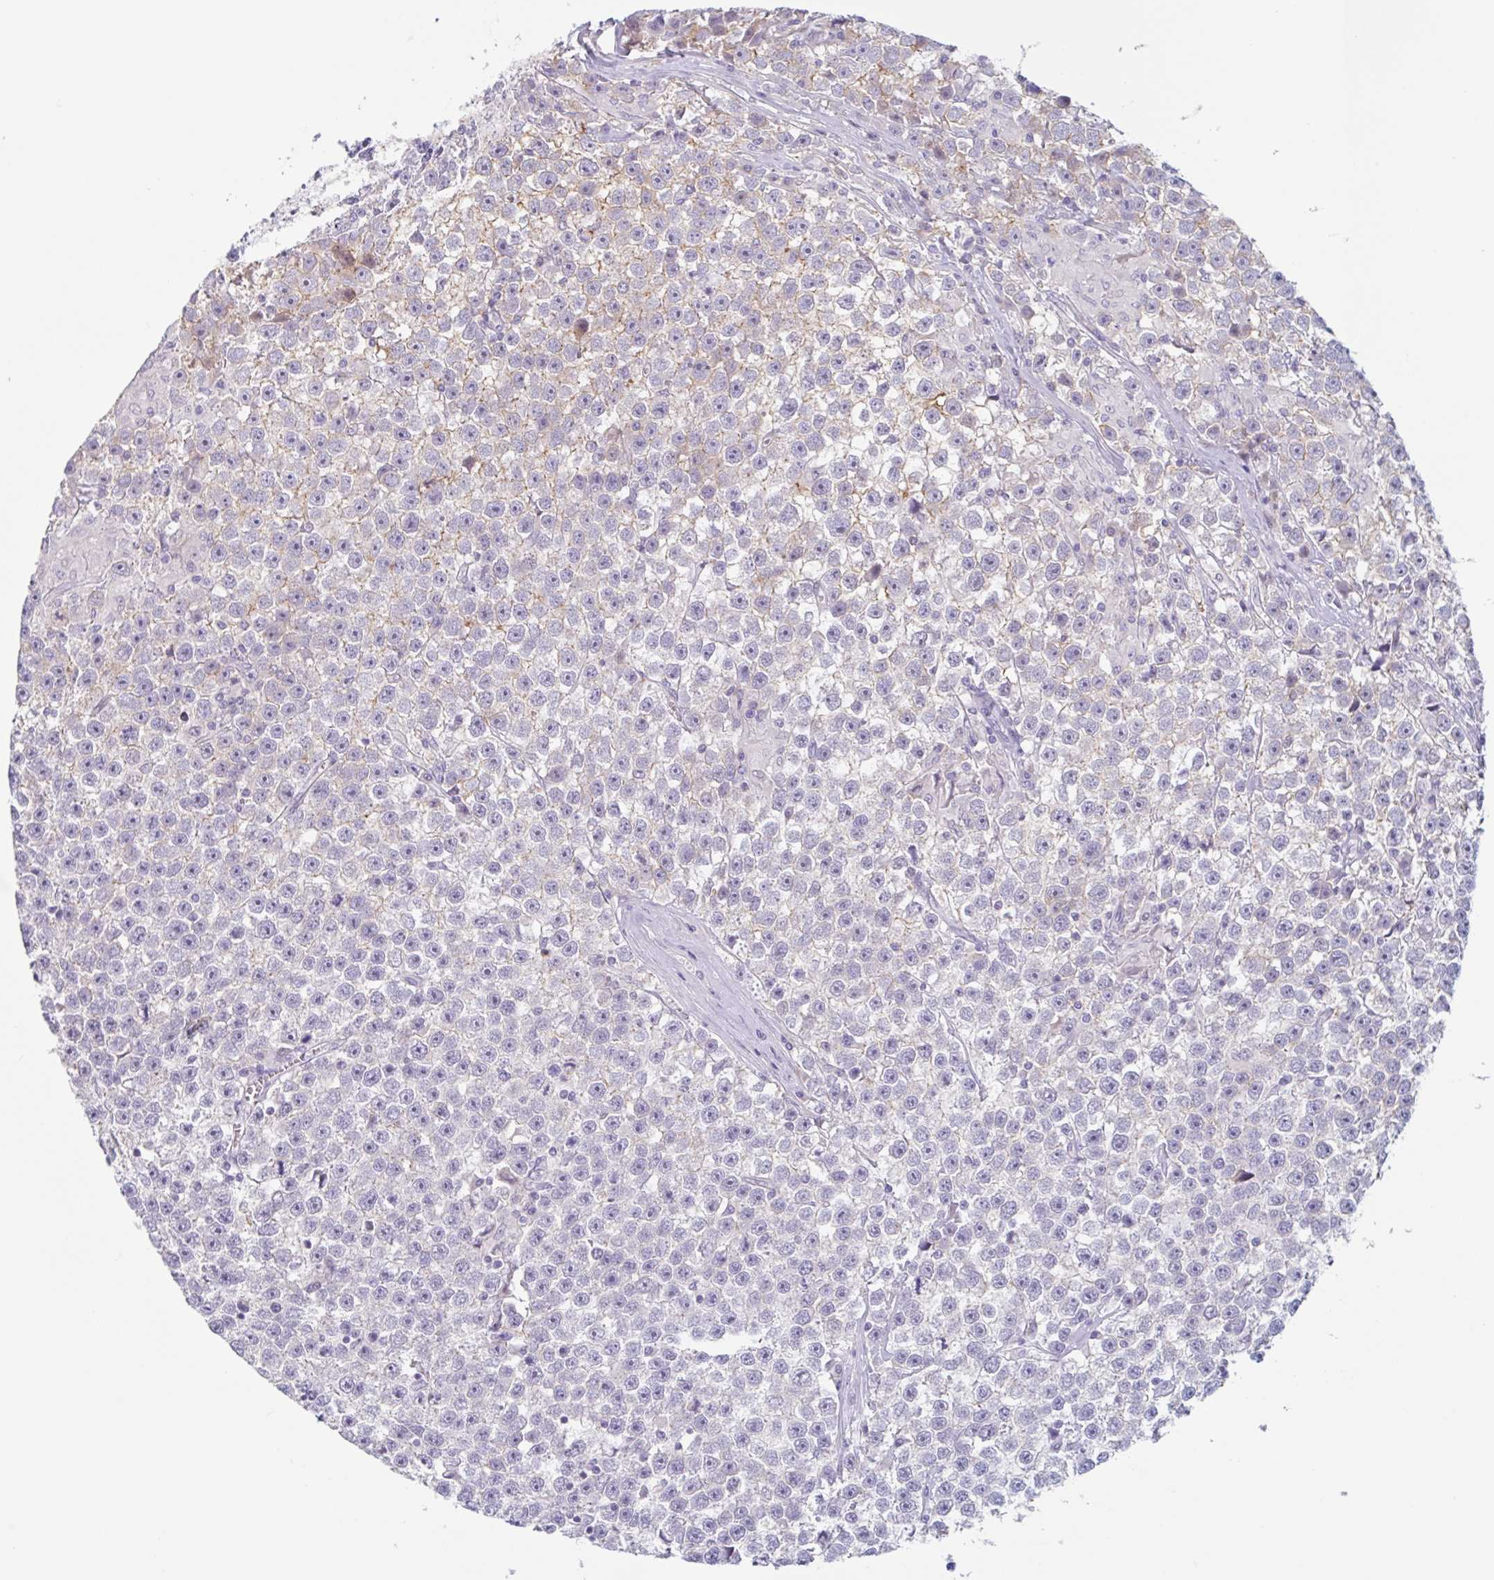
{"staining": {"intensity": "negative", "quantity": "none", "location": "none"}, "tissue": "testis cancer", "cell_type": "Tumor cells", "image_type": "cancer", "snomed": [{"axis": "morphology", "description": "Seminoma, NOS"}, {"axis": "topography", "description": "Testis"}], "caption": "This is a image of immunohistochemistry staining of testis cancer (seminoma), which shows no expression in tumor cells.", "gene": "MYH10", "patient": {"sex": "male", "age": 31}}